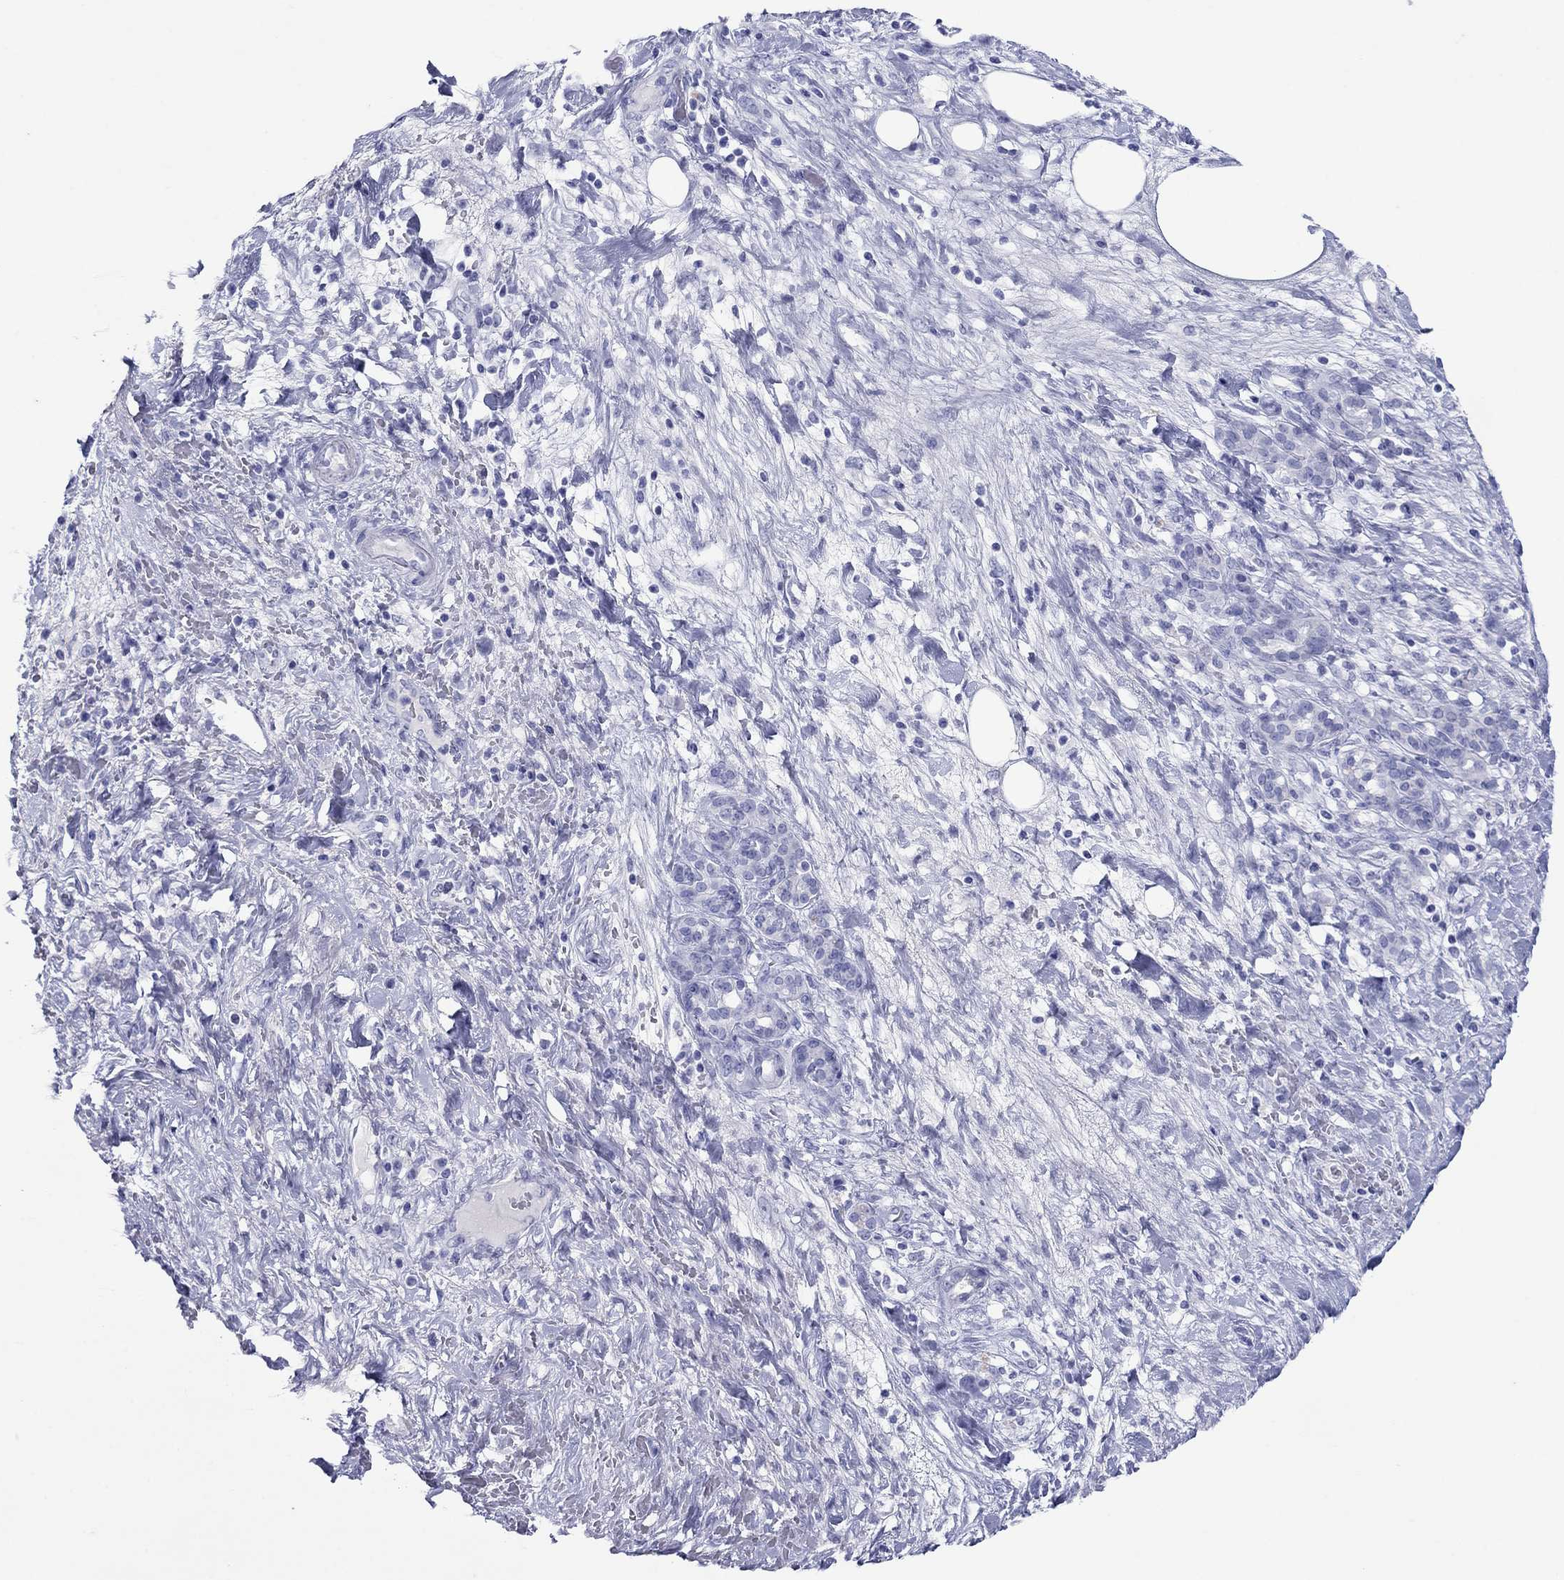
{"staining": {"intensity": "negative", "quantity": "none", "location": "none"}, "tissue": "pancreatic cancer", "cell_type": "Tumor cells", "image_type": "cancer", "snomed": [{"axis": "morphology", "description": "Adenocarcinoma, NOS"}, {"axis": "topography", "description": "Pancreas"}], "caption": "Immunohistochemistry micrograph of neoplastic tissue: human pancreatic cancer stained with DAB (3,3'-diaminobenzidine) demonstrates no significant protein expression in tumor cells.", "gene": "ATP4A", "patient": {"sex": "male", "age": 44}}